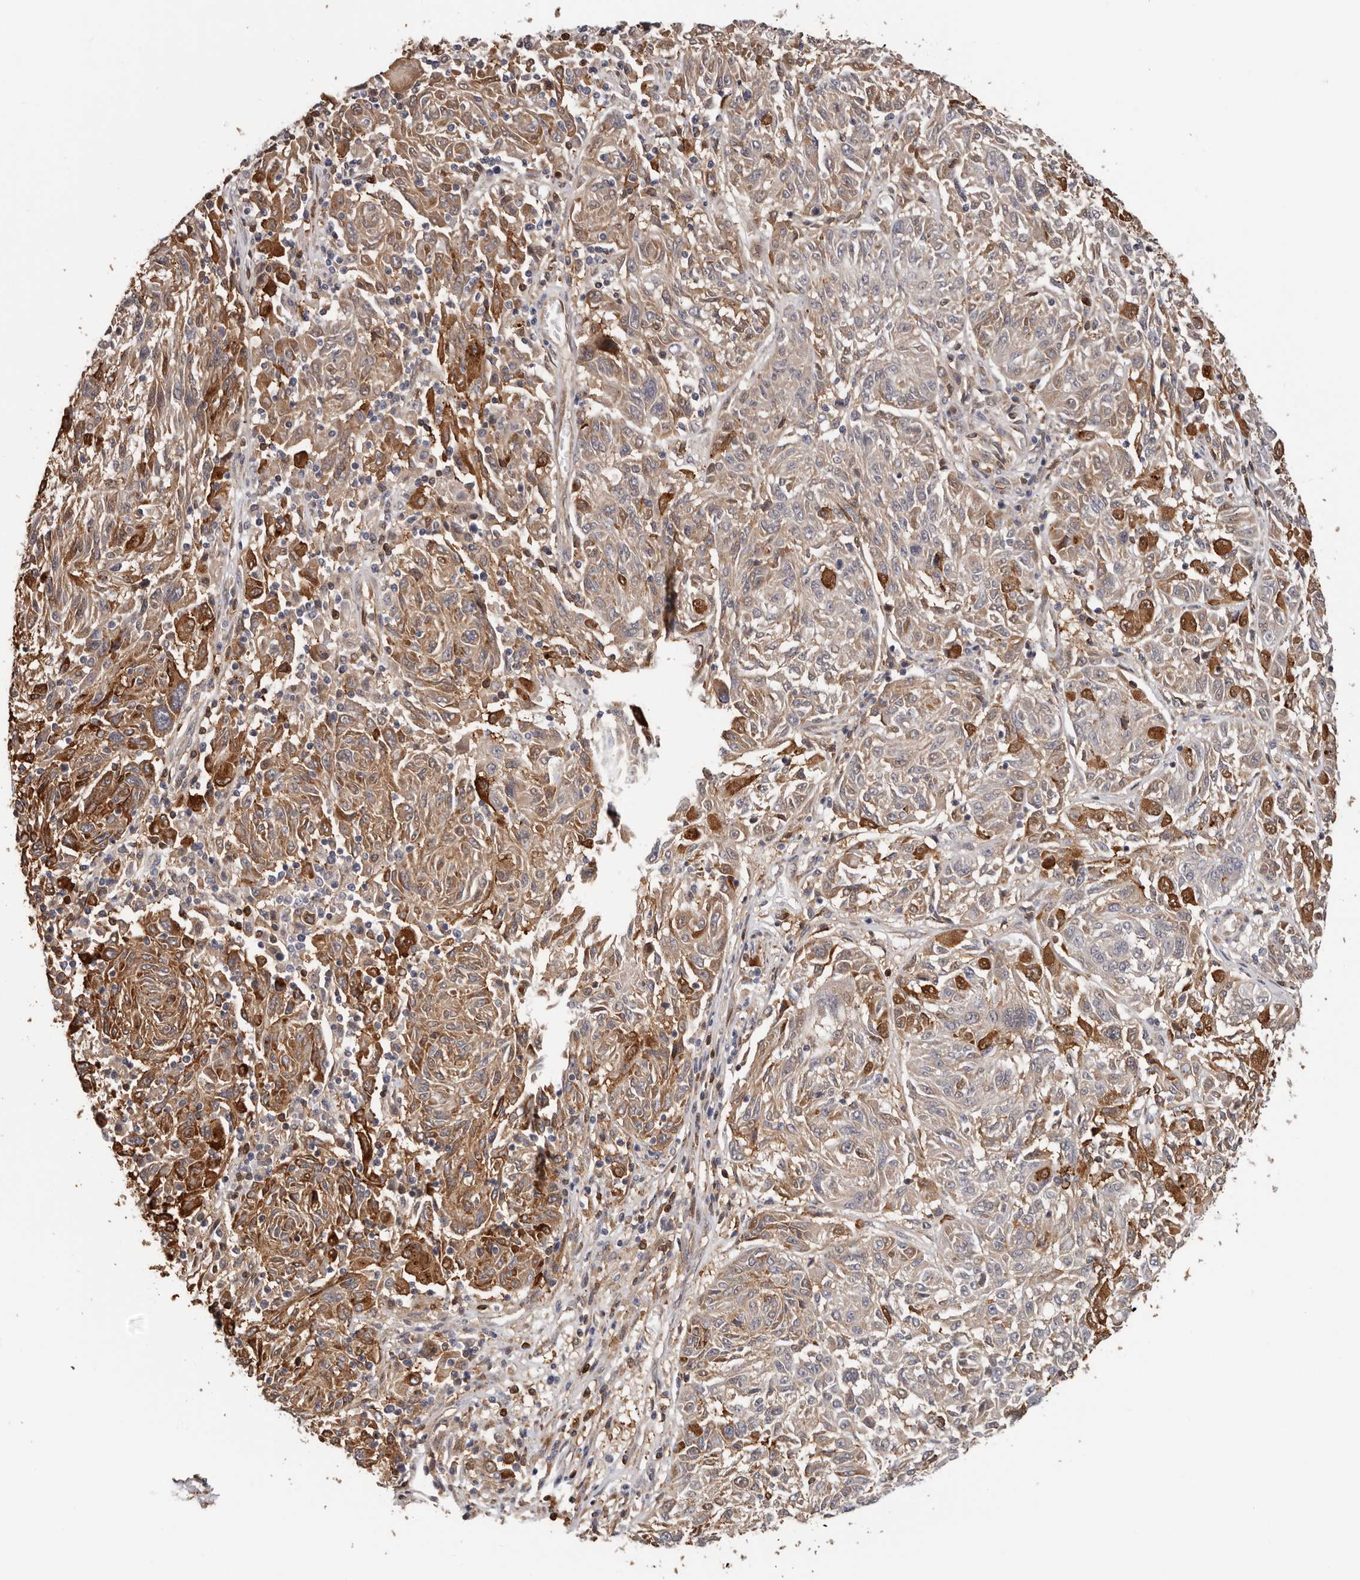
{"staining": {"intensity": "moderate", "quantity": ">75%", "location": "cytoplasmic/membranous"}, "tissue": "melanoma", "cell_type": "Tumor cells", "image_type": "cancer", "snomed": [{"axis": "morphology", "description": "Malignant melanoma, NOS"}, {"axis": "topography", "description": "Skin"}], "caption": "Malignant melanoma tissue reveals moderate cytoplasmic/membranous positivity in about >75% of tumor cells", "gene": "PRR12", "patient": {"sex": "male", "age": 53}}